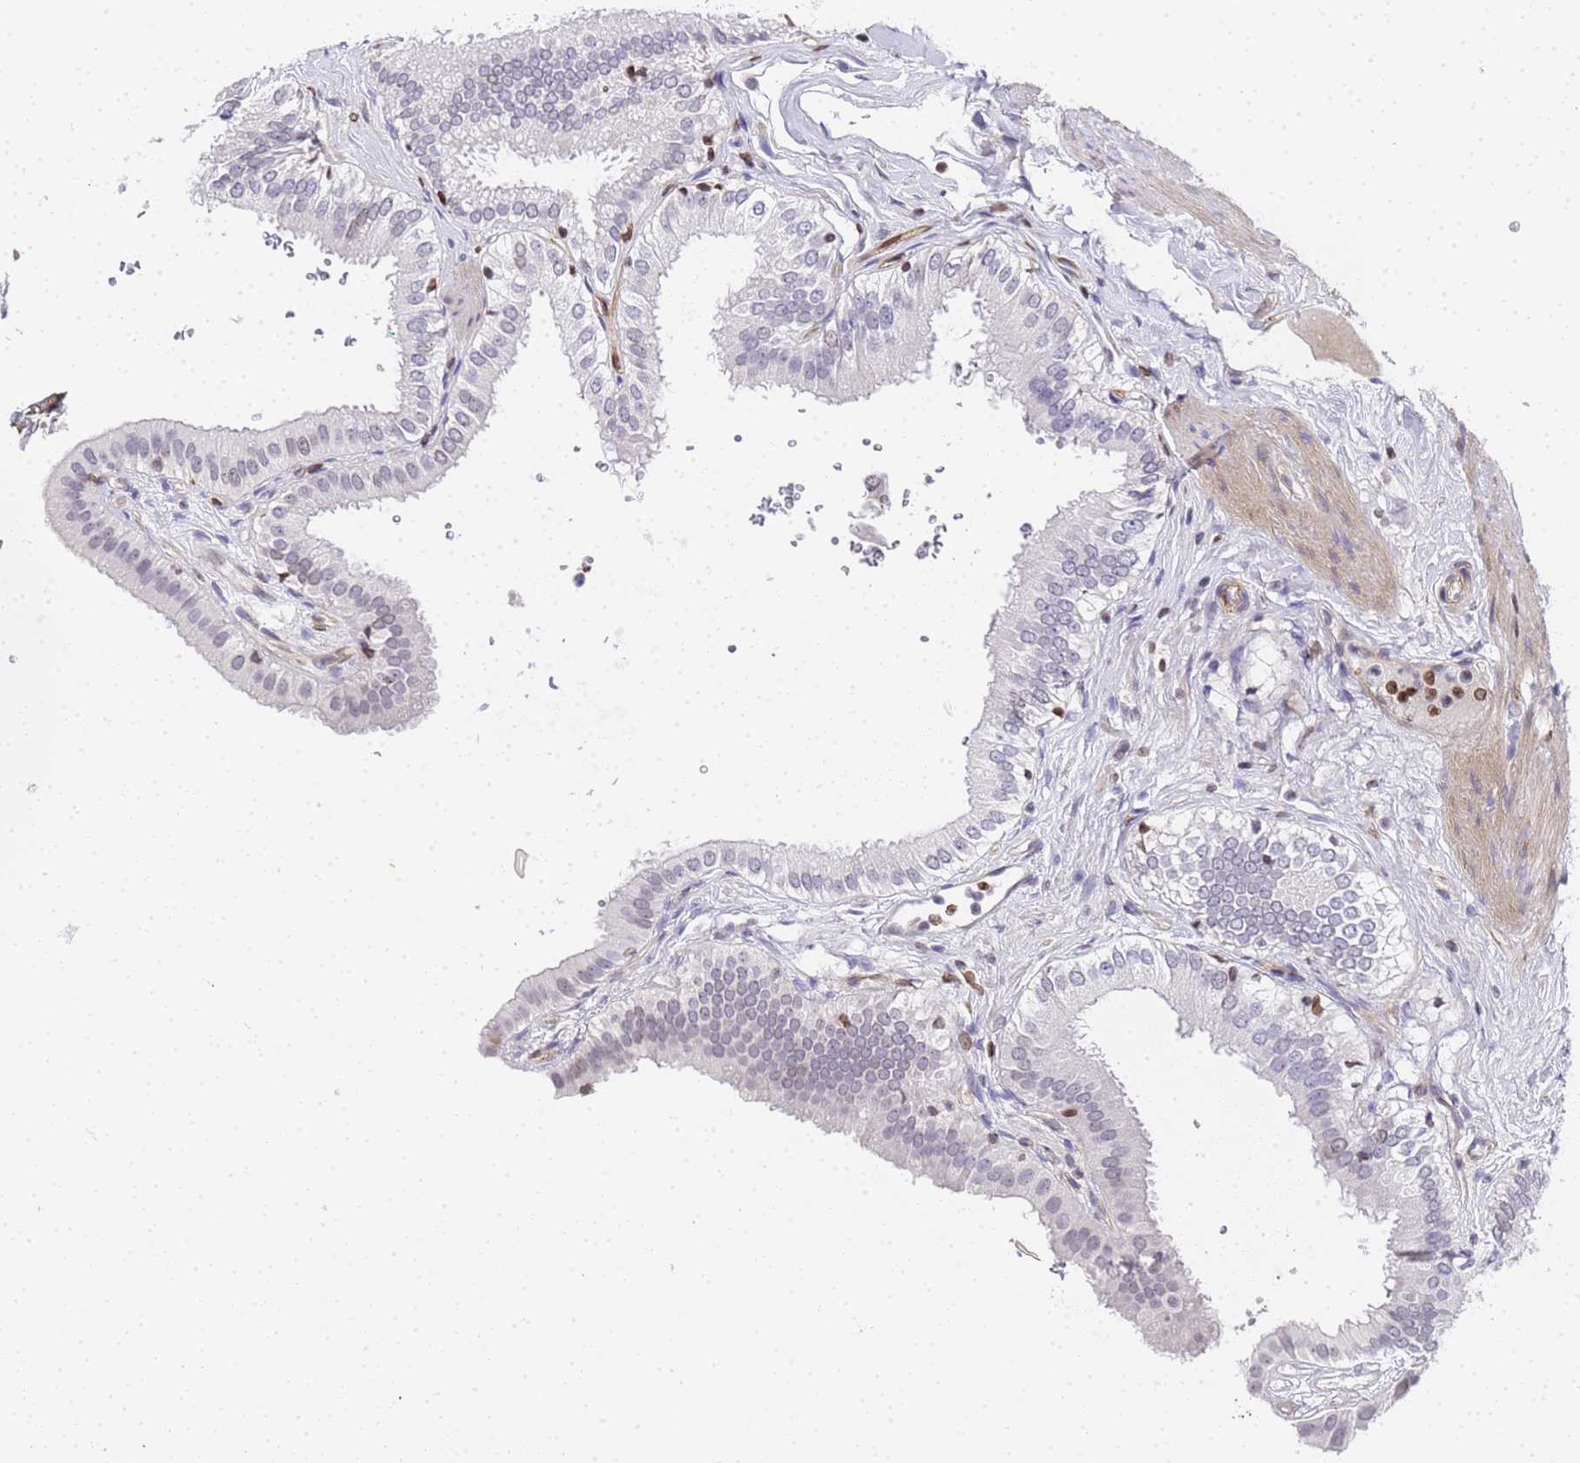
{"staining": {"intensity": "moderate", "quantity": "<25%", "location": "cytoplasmic/membranous,nuclear"}, "tissue": "gallbladder", "cell_type": "Glandular cells", "image_type": "normal", "snomed": [{"axis": "morphology", "description": "Normal tissue, NOS"}, {"axis": "topography", "description": "Gallbladder"}], "caption": "Immunohistochemistry (IHC) (DAB) staining of unremarkable human gallbladder shows moderate cytoplasmic/membranous,nuclear protein positivity in about <25% of glandular cells.", "gene": "IGFBP7", "patient": {"sex": "female", "age": 61}}